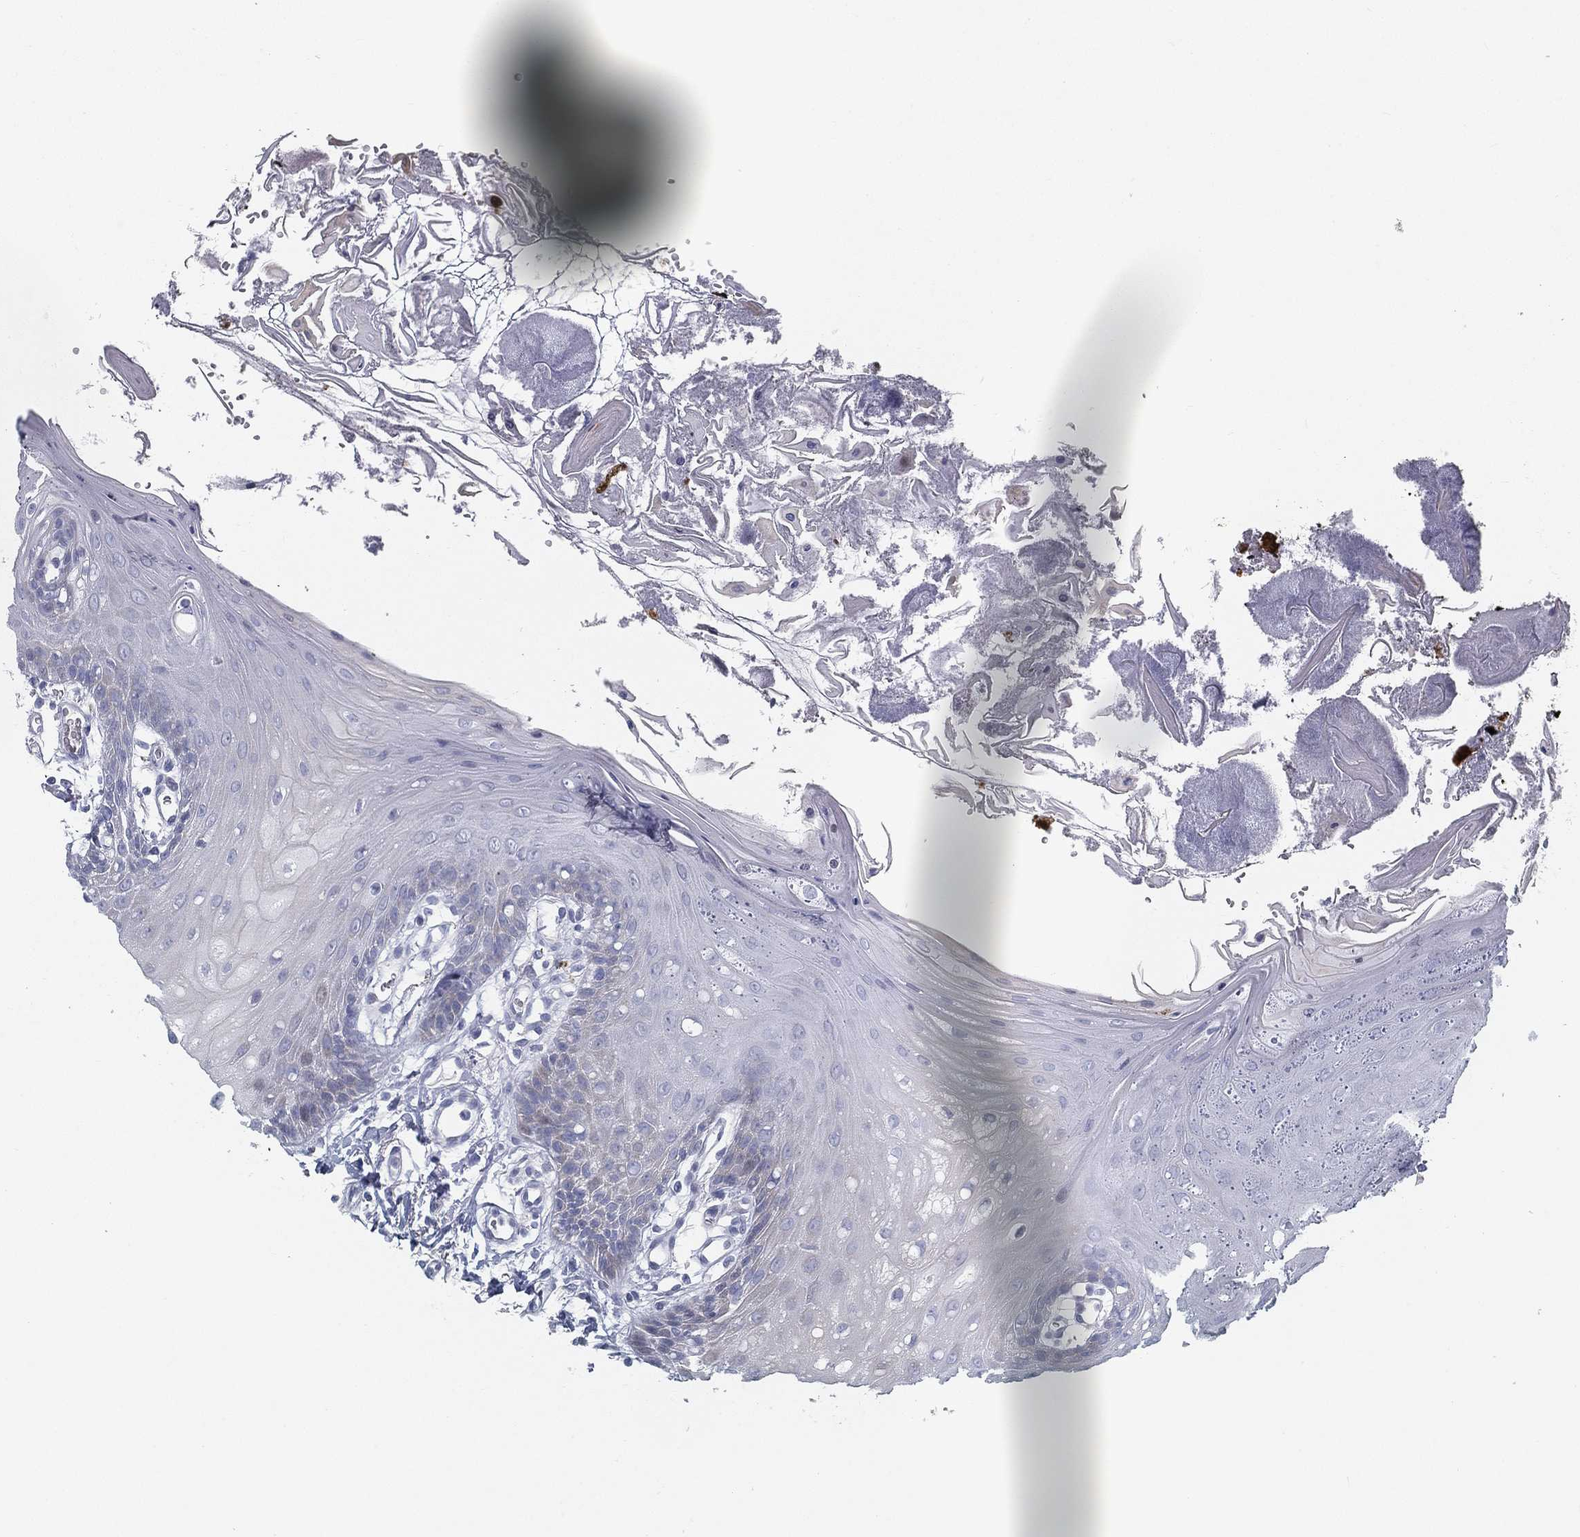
{"staining": {"intensity": "negative", "quantity": "none", "location": "none"}, "tissue": "oral mucosa", "cell_type": "Squamous epithelial cells", "image_type": "normal", "snomed": [{"axis": "morphology", "description": "Normal tissue, NOS"}, {"axis": "morphology", "description": "Squamous cell carcinoma, NOS"}, {"axis": "topography", "description": "Oral tissue"}, {"axis": "topography", "description": "Head-Neck"}], "caption": "High power microscopy micrograph of an IHC photomicrograph of normal oral mucosa, revealing no significant expression in squamous epithelial cells. (DAB (3,3'-diaminobenzidine) IHC with hematoxylin counter stain).", "gene": "SPPL2C", "patient": {"sex": "male", "age": 69}}